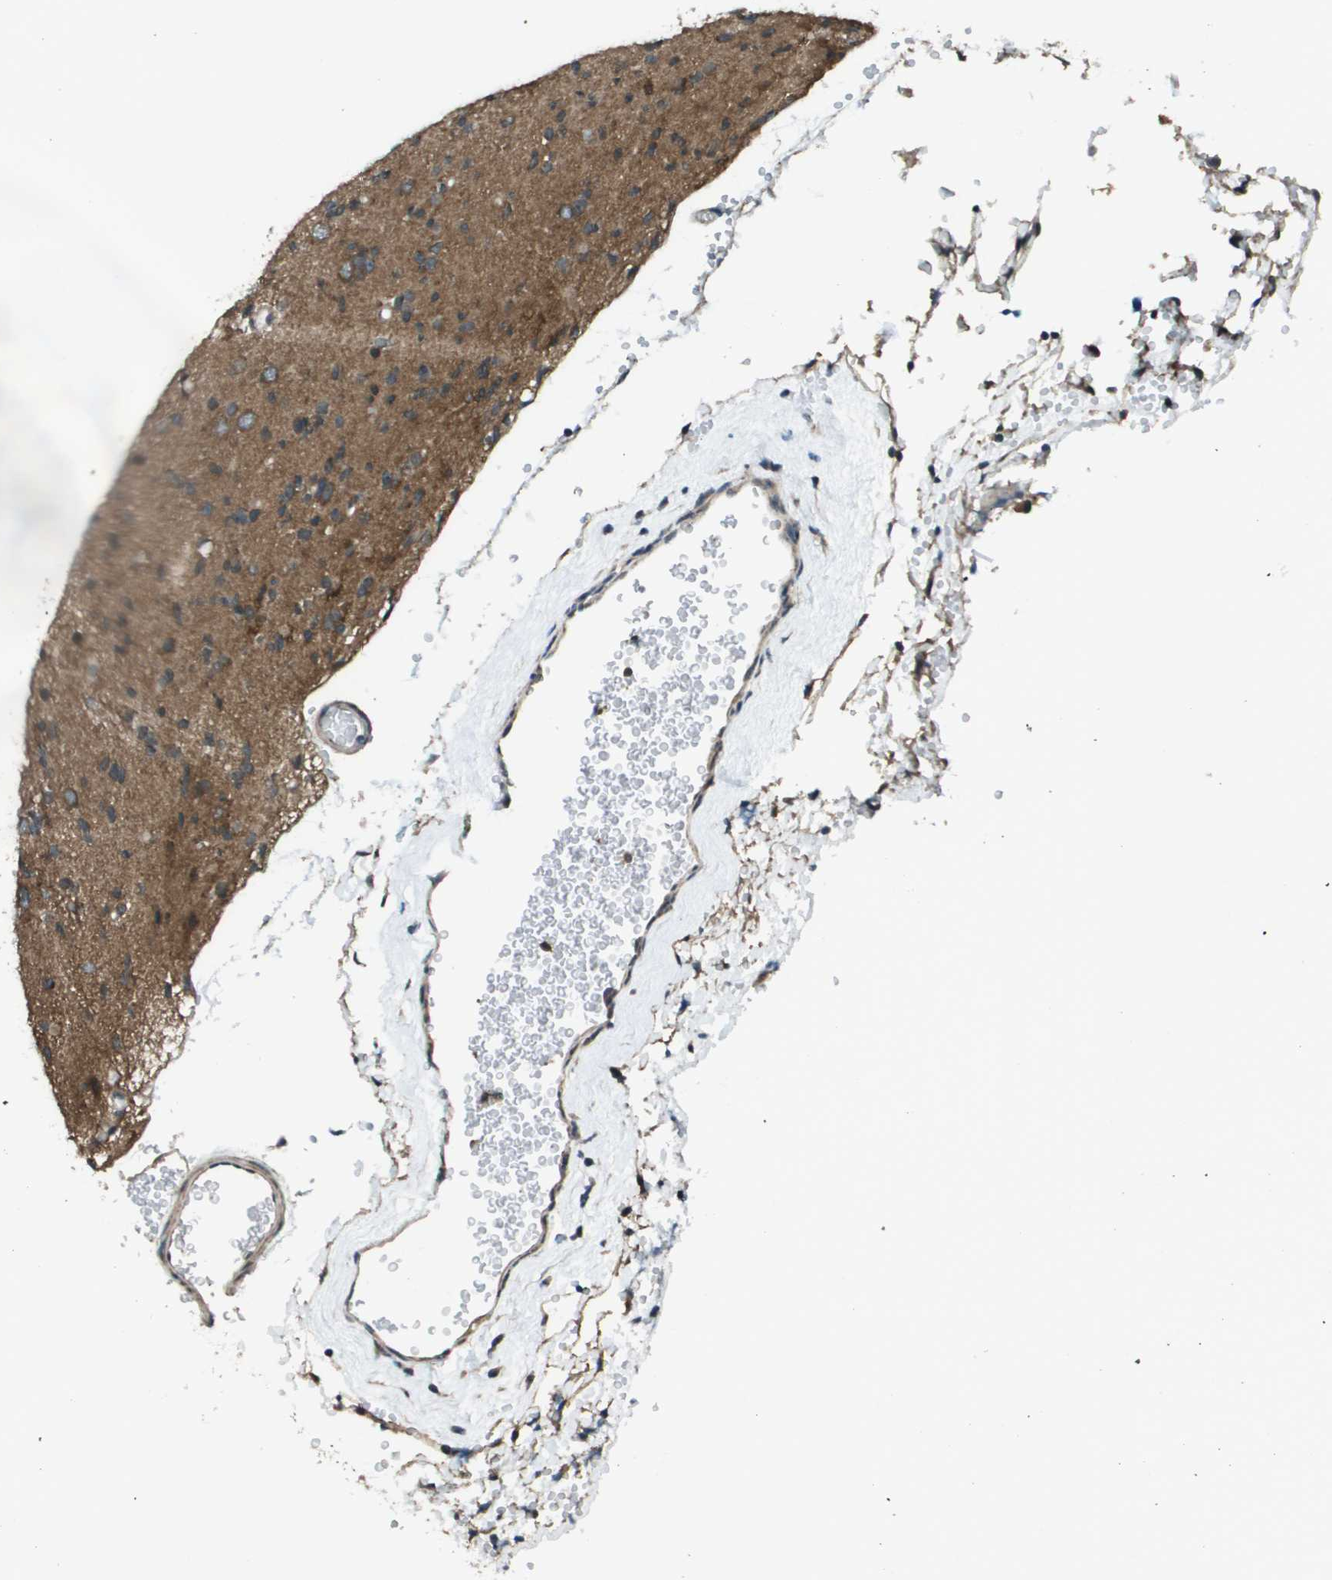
{"staining": {"intensity": "moderate", "quantity": ">75%", "location": "cytoplasmic/membranous"}, "tissue": "glioma", "cell_type": "Tumor cells", "image_type": "cancer", "snomed": [{"axis": "morphology", "description": "Glioma, malignant, Low grade"}, {"axis": "topography", "description": "Brain"}], "caption": "Glioma stained with DAB immunohistochemistry (IHC) reveals medium levels of moderate cytoplasmic/membranous staining in approximately >75% of tumor cells. The staining was performed using DAB to visualize the protein expression in brown, while the nuclei were stained in blue with hematoxylin (Magnification: 20x).", "gene": "PPFIA1", "patient": {"sex": "female", "age": 22}}